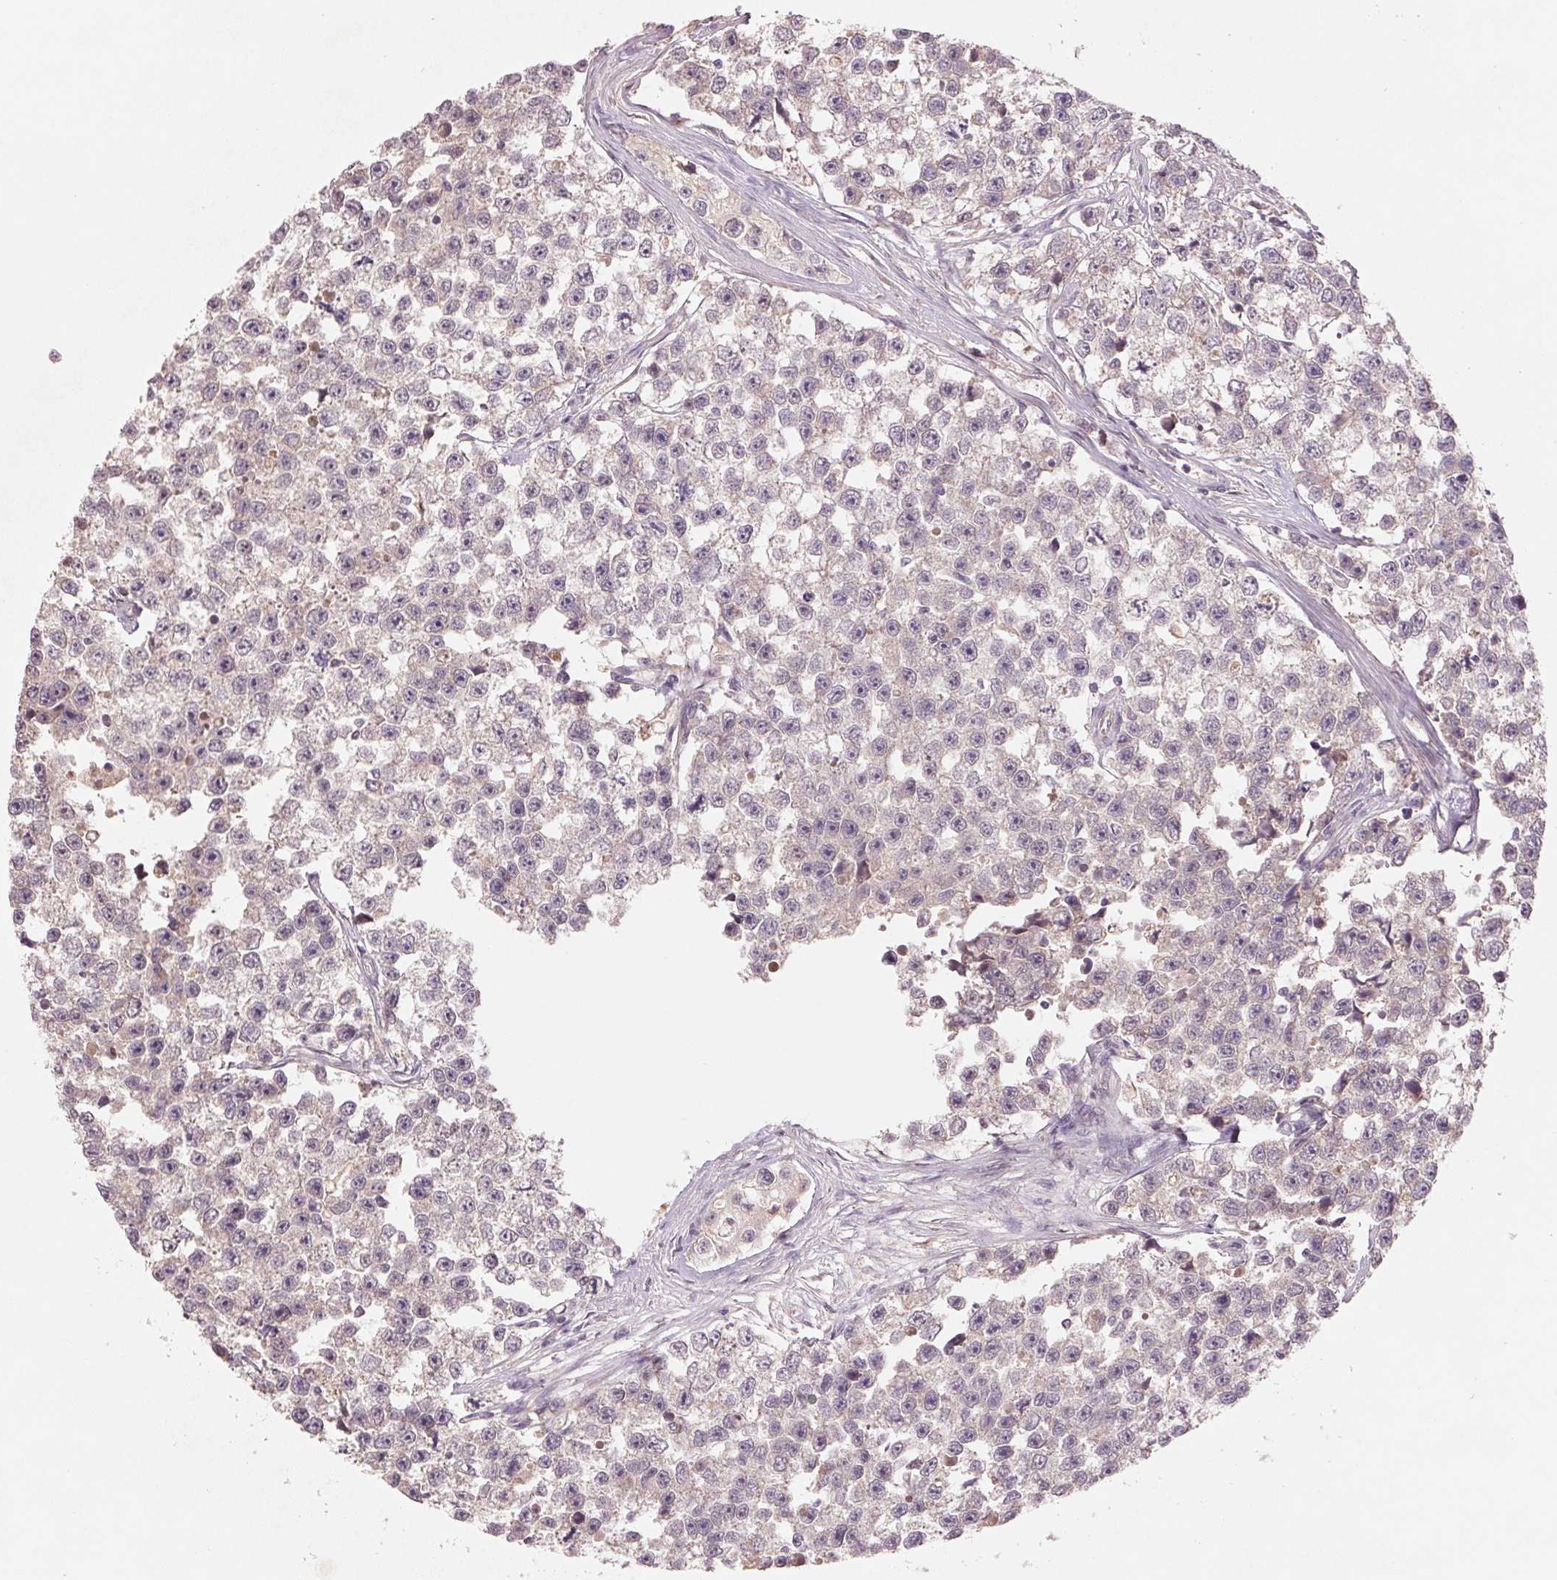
{"staining": {"intensity": "negative", "quantity": "none", "location": "none"}, "tissue": "testis cancer", "cell_type": "Tumor cells", "image_type": "cancer", "snomed": [{"axis": "morphology", "description": "Seminoma, NOS"}, {"axis": "topography", "description": "Testis"}], "caption": "Photomicrograph shows no significant protein positivity in tumor cells of testis cancer (seminoma). The staining was performed using DAB to visualize the protein expression in brown, while the nuclei were stained in blue with hematoxylin (Magnification: 20x).", "gene": "PPIA", "patient": {"sex": "male", "age": 26}}